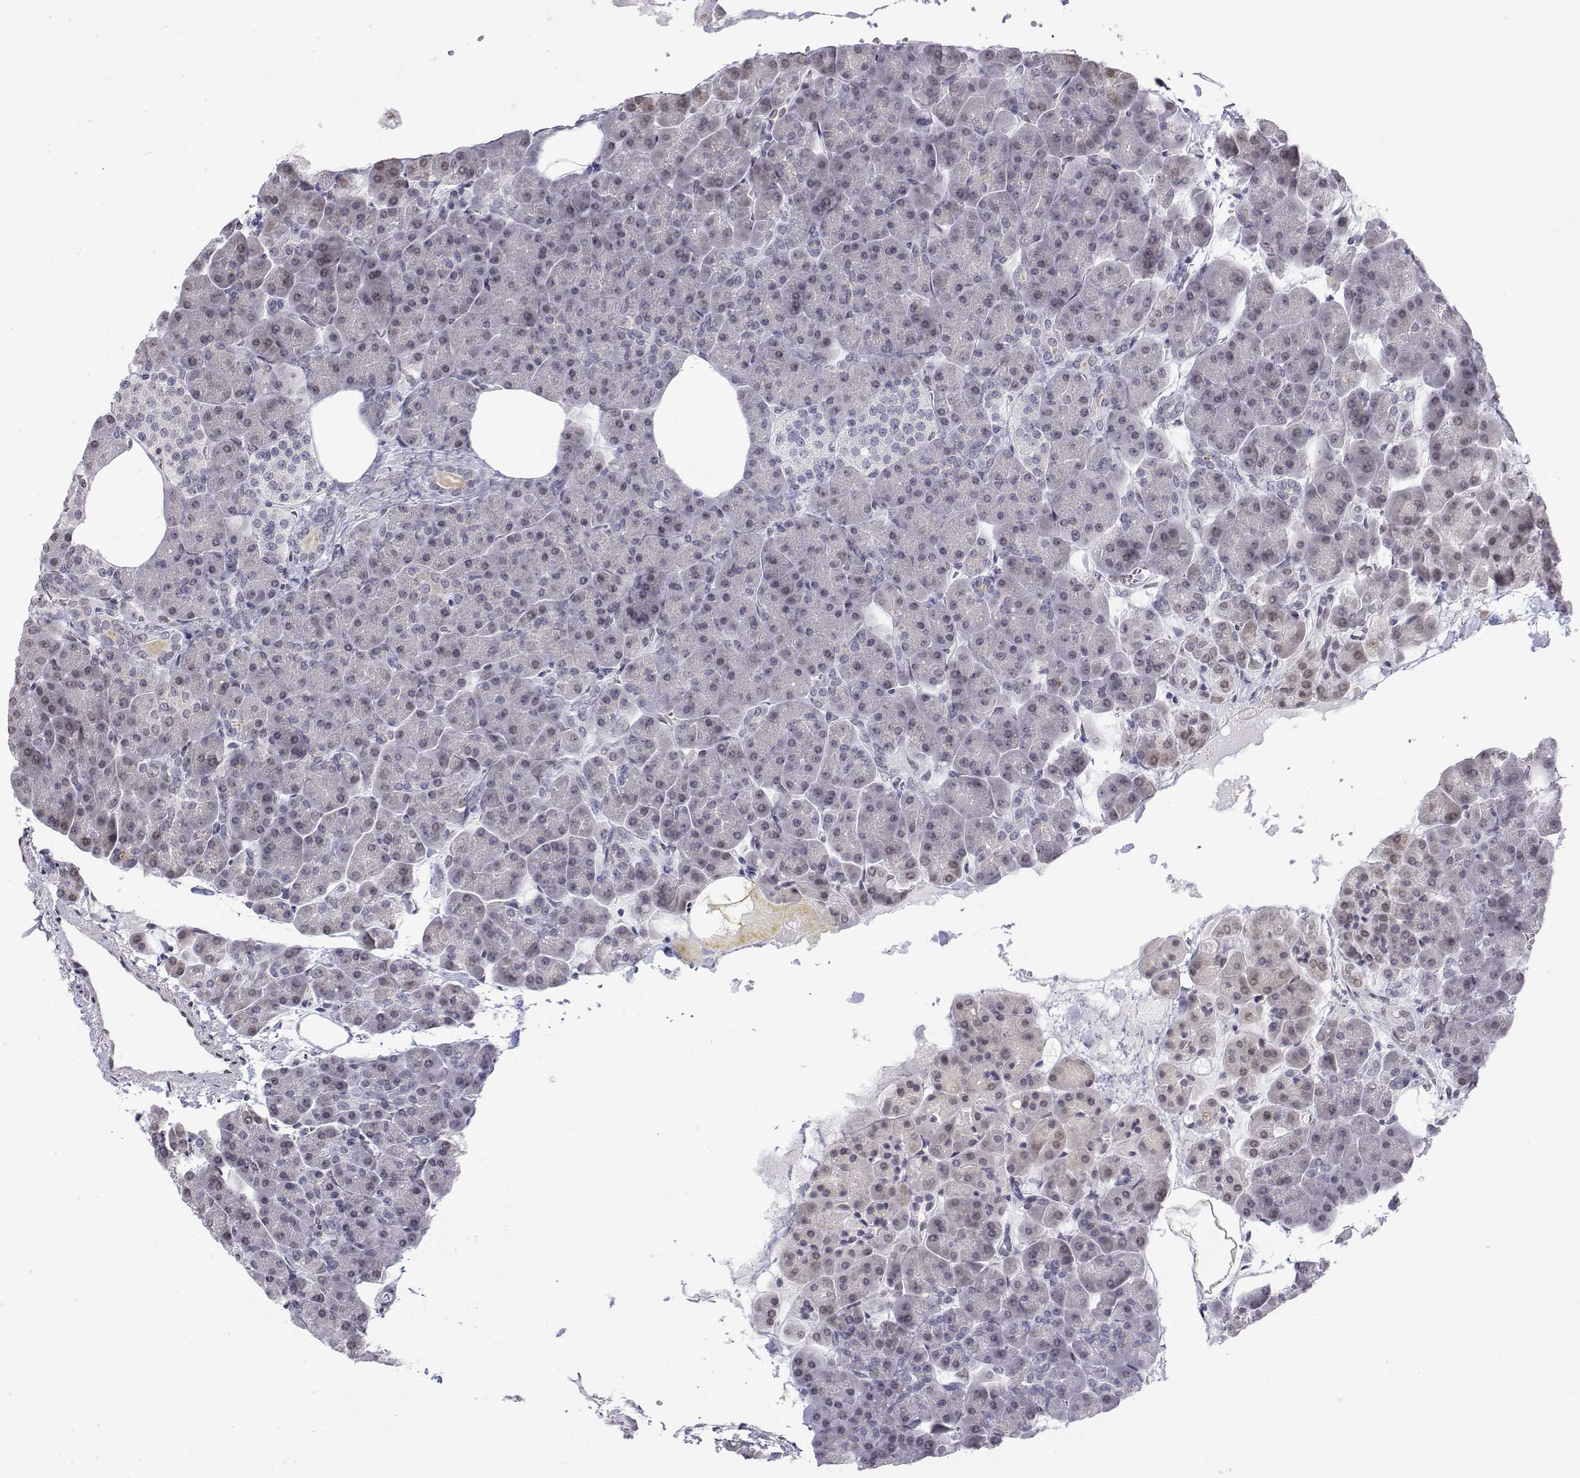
{"staining": {"intensity": "weak", "quantity": "<25%", "location": "nuclear"}, "tissue": "pancreas", "cell_type": "Exocrine glandular cells", "image_type": "normal", "snomed": [{"axis": "morphology", "description": "Normal tissue, NOS"}, {"axis": "topography", "description": "Pancreas"}], "caption": "IHC histopathology image of normal pancreas: human pancreas stained with DAB (3,3'-diaminobenzidine) shows no significant protein expression in exocrine glandular cells.", "gene": "ZNF532", "patient": {"sex": "female", "age": 74}}